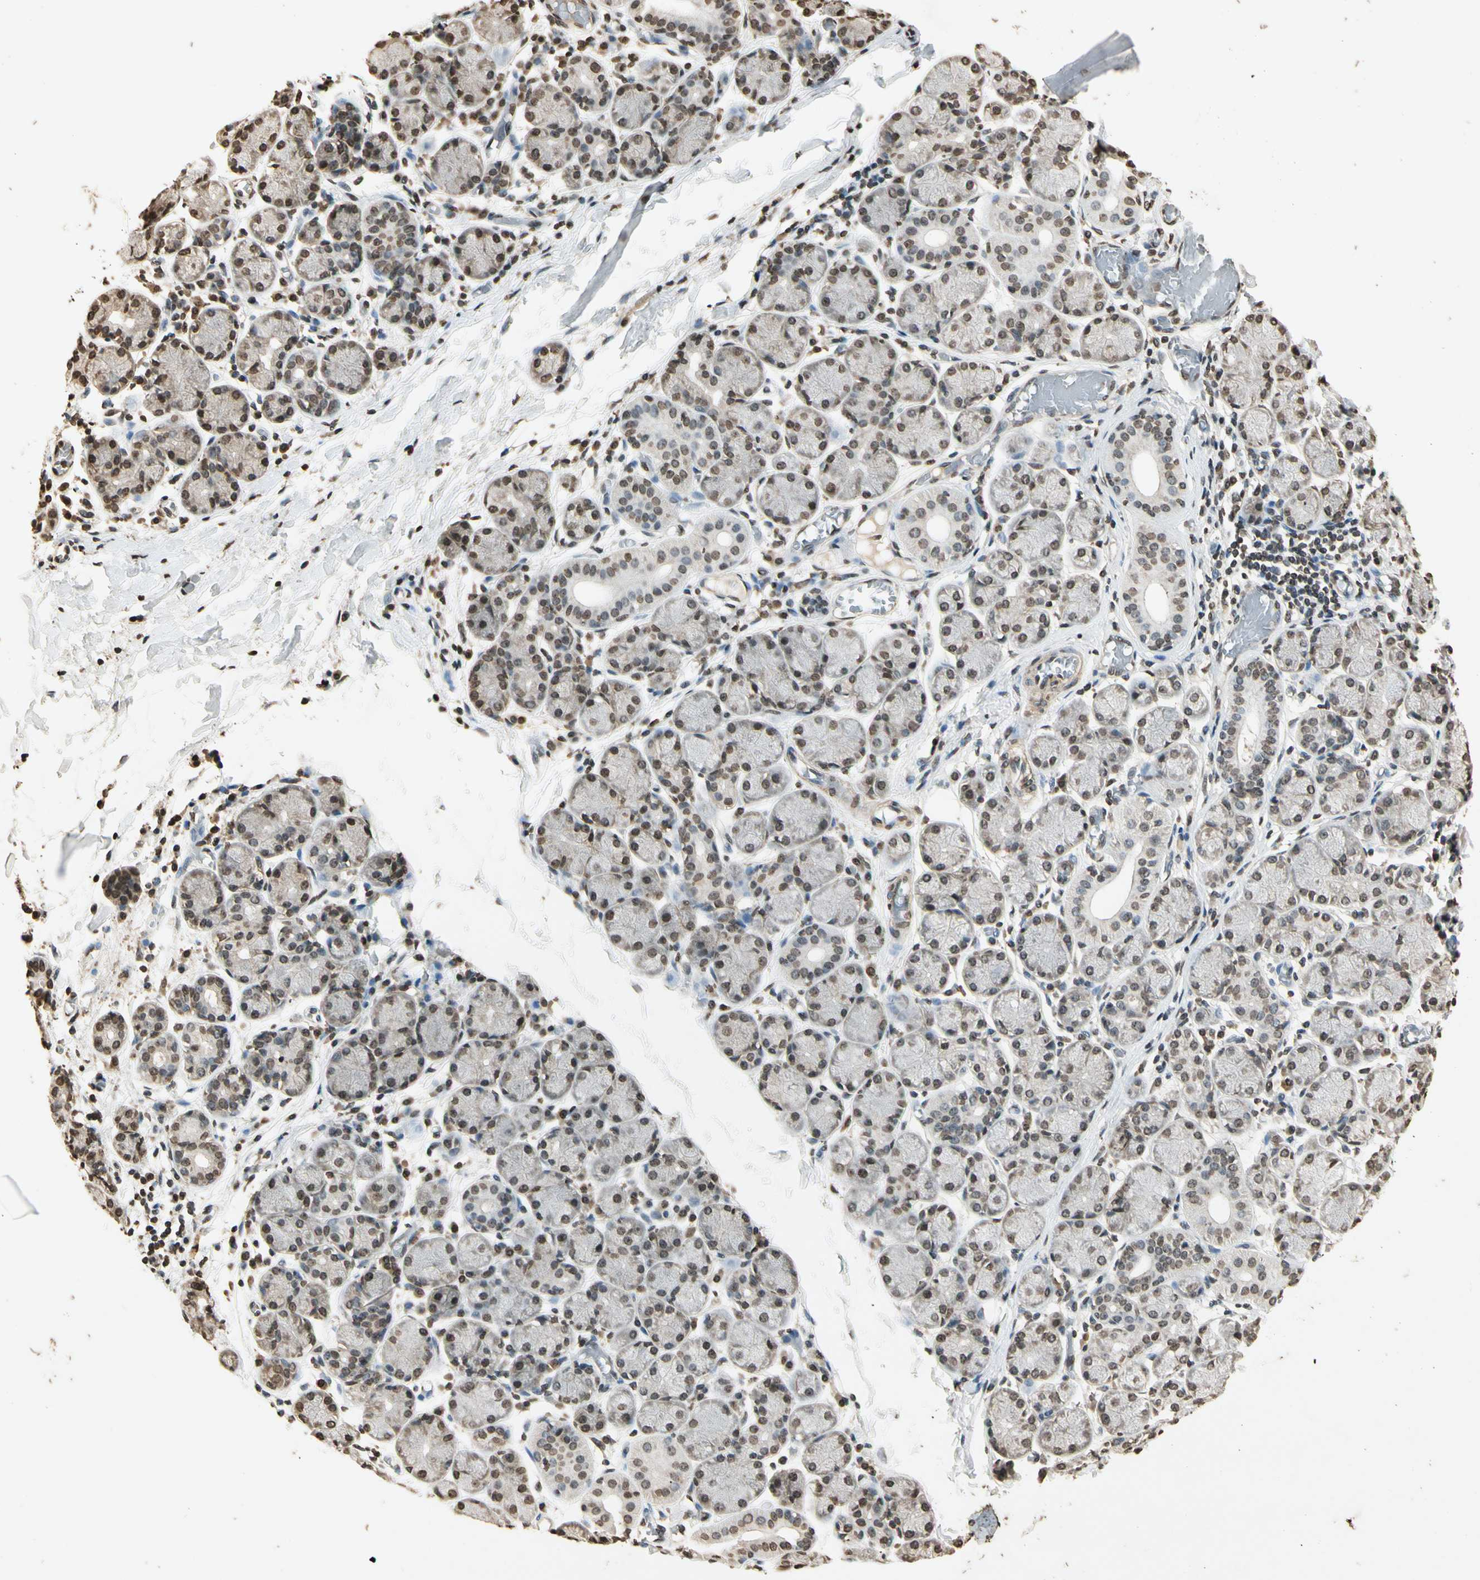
{"staining": {"intensity": "moderate", "quantity": "25%-75%", "location": "nuclear"}, "tissue": "salivary gland", "cell_type": "Glandular cells", "image_type": "normal", "snomed": [{"axis": "morphology", "description": "Normal tissue, NOS"}, {"axis": "topography", "description": "Salivary gland"}], "caption": "Salivary gland stained for a protein shows moderate nuclear positivity in glandular cells. The staining is performed using DAB brown chromogen to label protein expression. The nuclei are counter-stained blue using hematoxylin.", "gene": "TOP1", "patient": {"sex": "female", "age": 24}}